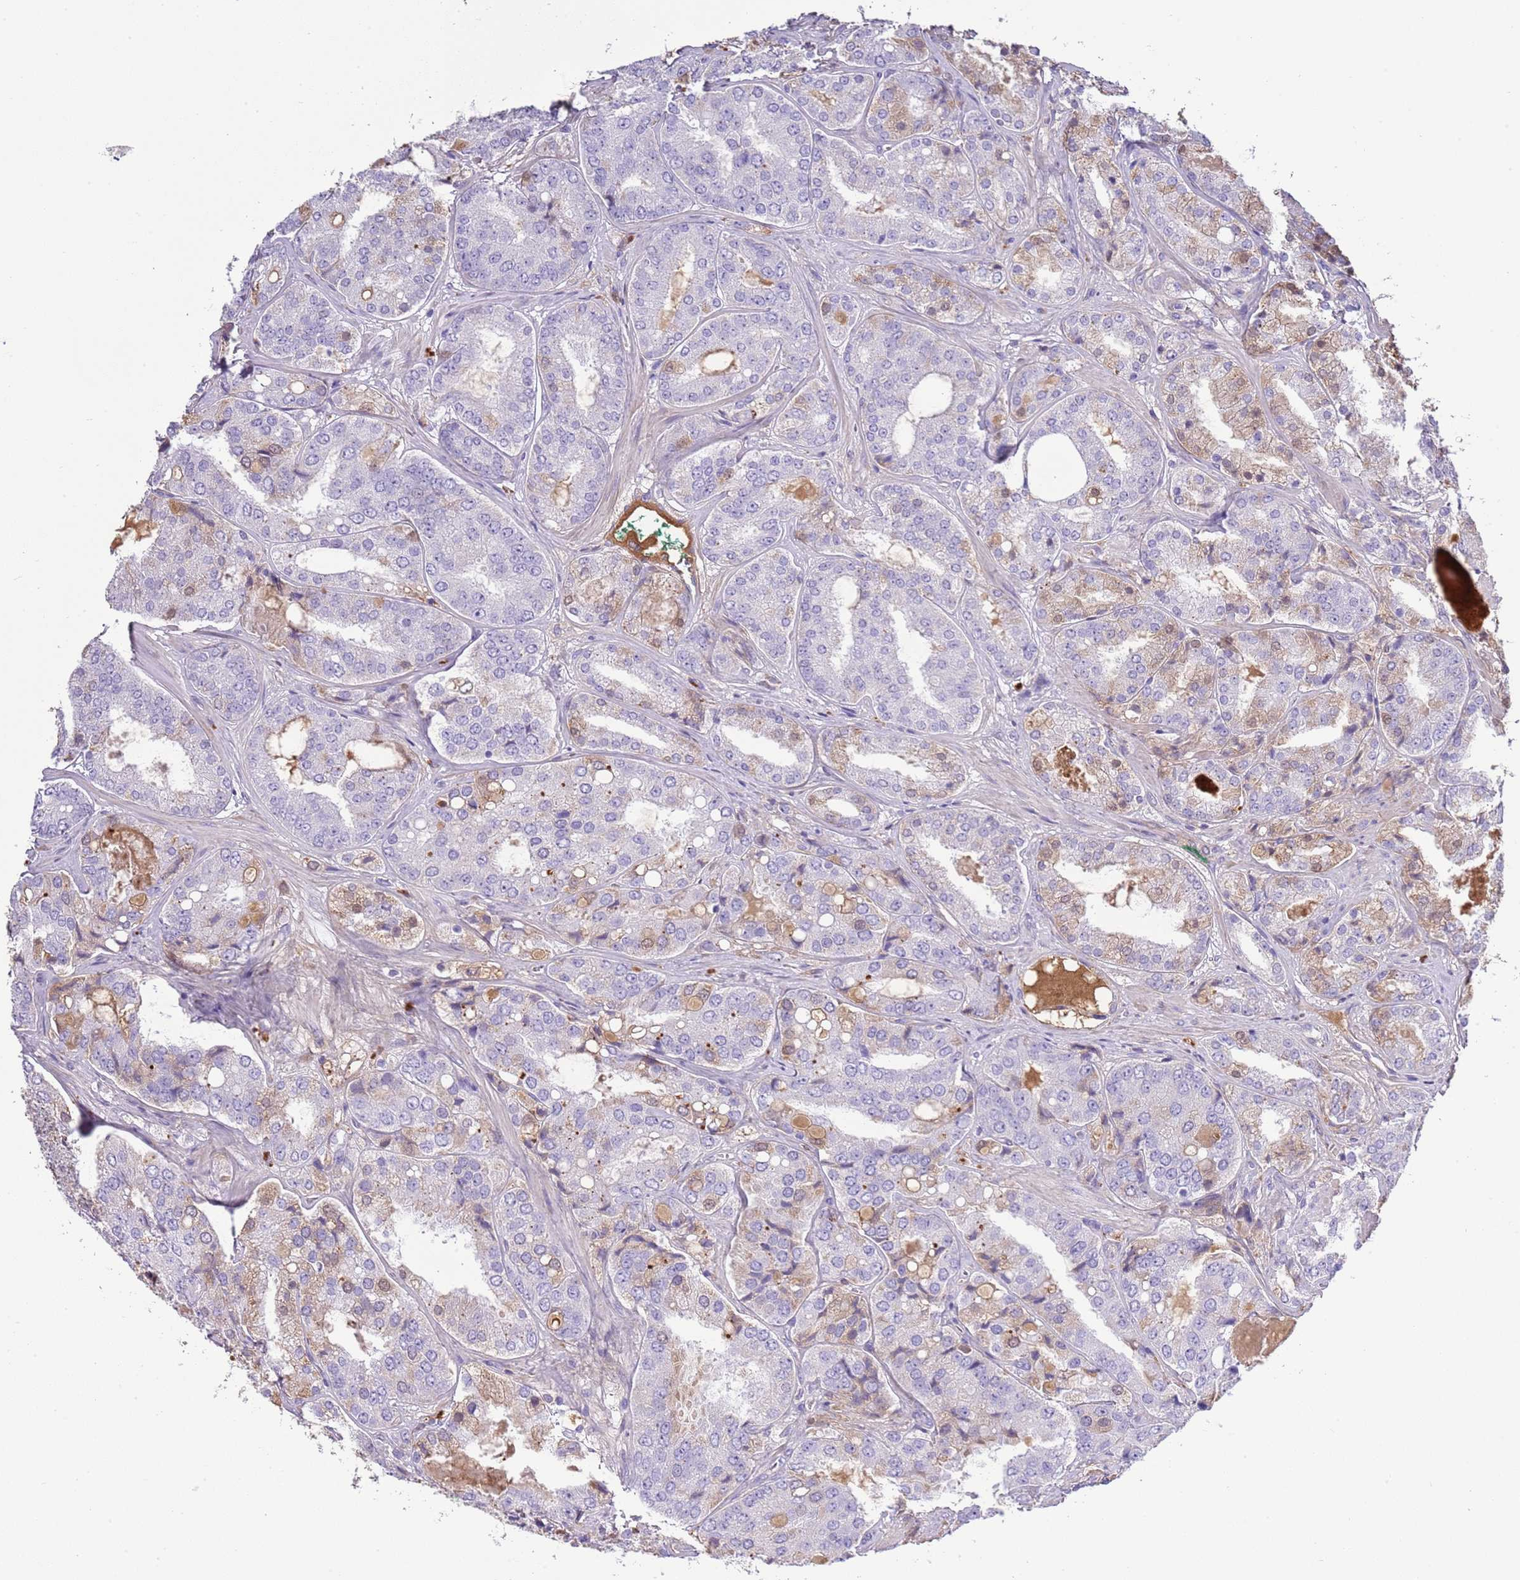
{"staining": {"intensity": "weak", "quantity": "<25%", "location": "cytoplasmic/membranous"}, "tissue": "prostate cancer", "cell_type": "Tumor cells", "image_type": "cancer", "snomed": [{"axis": "morphology", "description": "Adenocarcinoma, High grade"}, {"axis": "topography", "description": "Prostate"}], "caption": "Immunohistochemistry (IHC) of prostate adenocarcinoma (high-grade) reveals no staining in tumor cells.", "gene": "ABHD17C", "patient": {"sex": "male", "age": 63}}